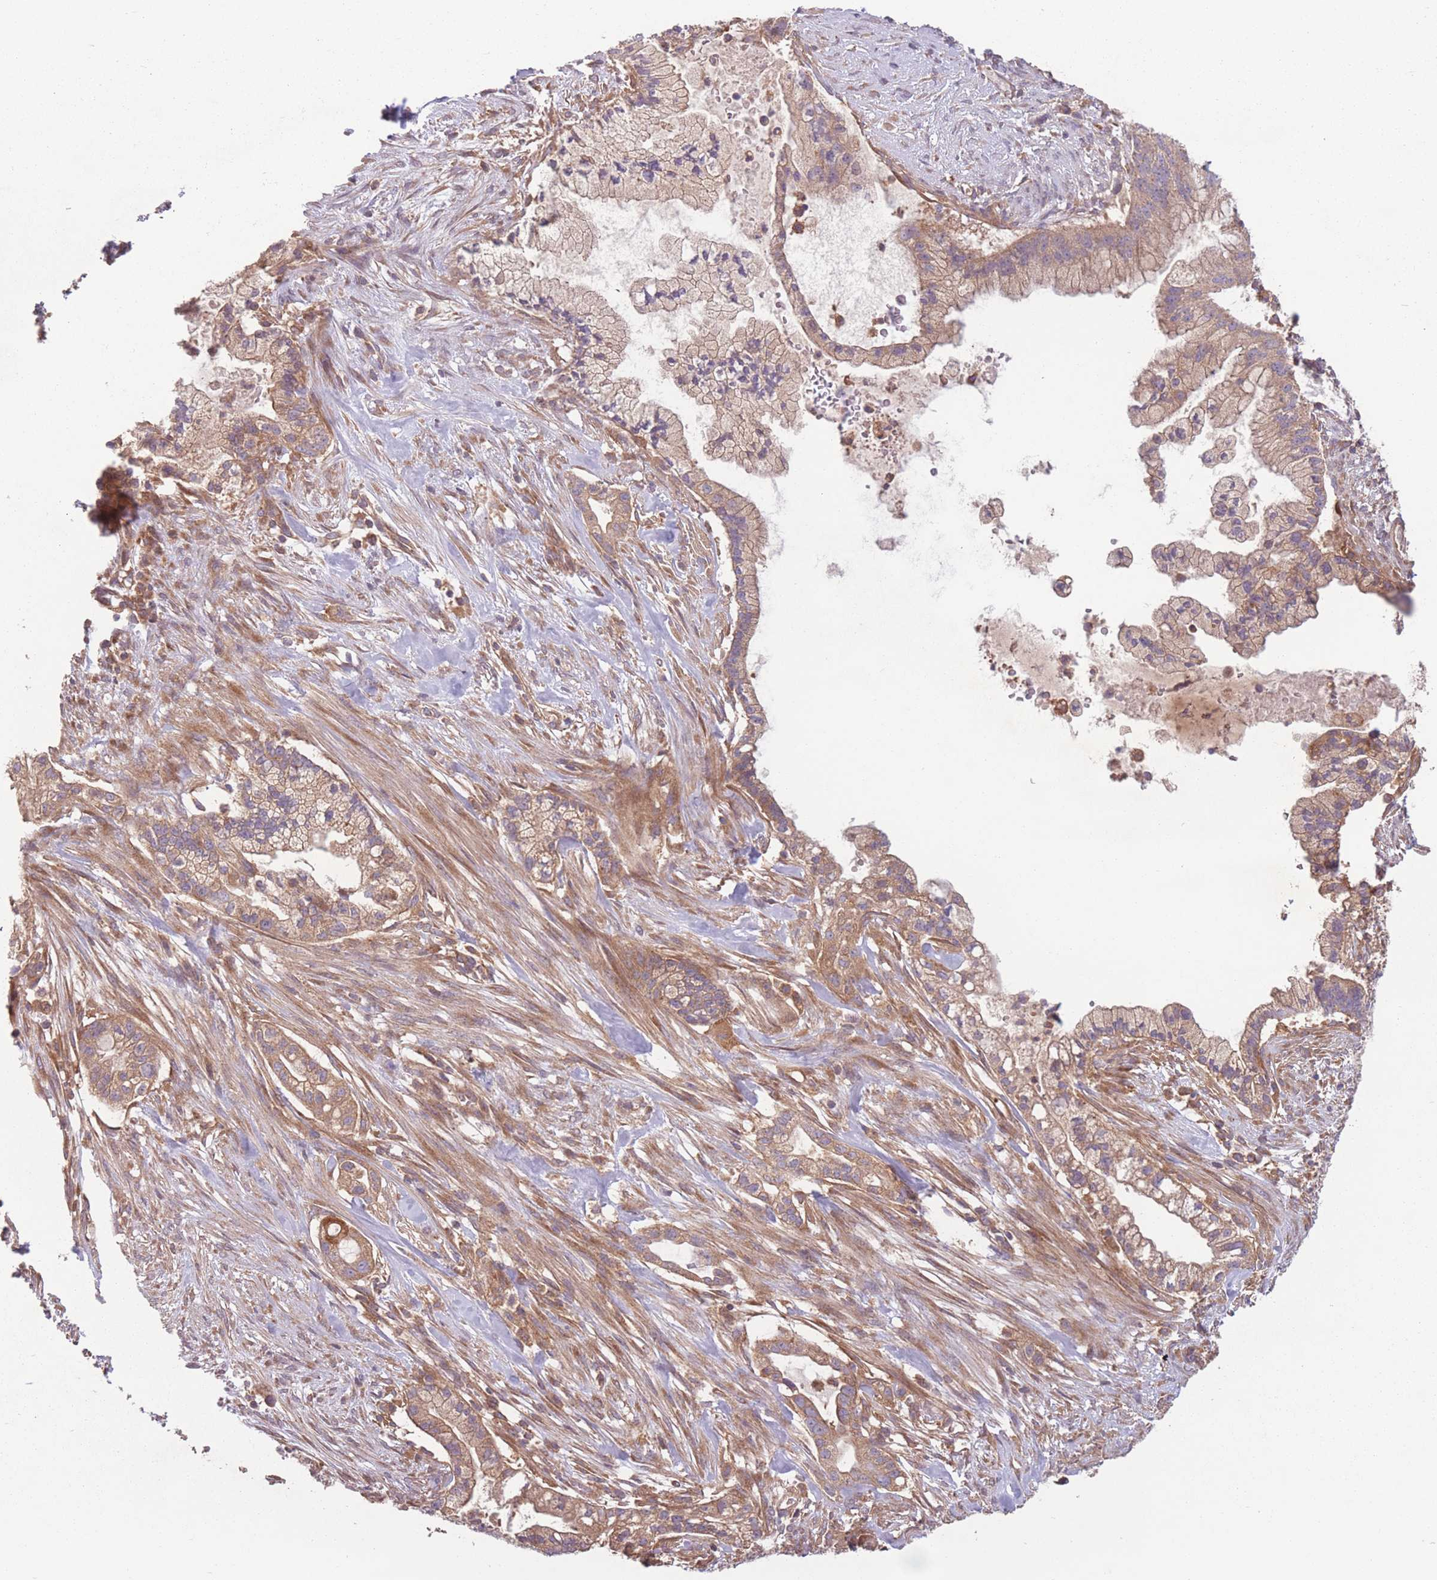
{"staining": {"intensity": "moderate", "quantity": ">75%", "location": "cytoplasmic/membranous"}, "tissue": "pancreatic cancer", "cell_type": "Tumor cells", "image_type": "cancer", "snomed": [{"axis": "morphology", "description": "Adenocarcinoma, NOS"}, {"axis": "topography", "description": "Pancreas"}], "caption": "Protein staining of pancreatic cancer tissue demonstrates moderate cytoplasmic/membranous staining in approximately >75% of tumor cells.", "gene": "WASHC2A", "patient": {"sex": "male", "age": 44}}